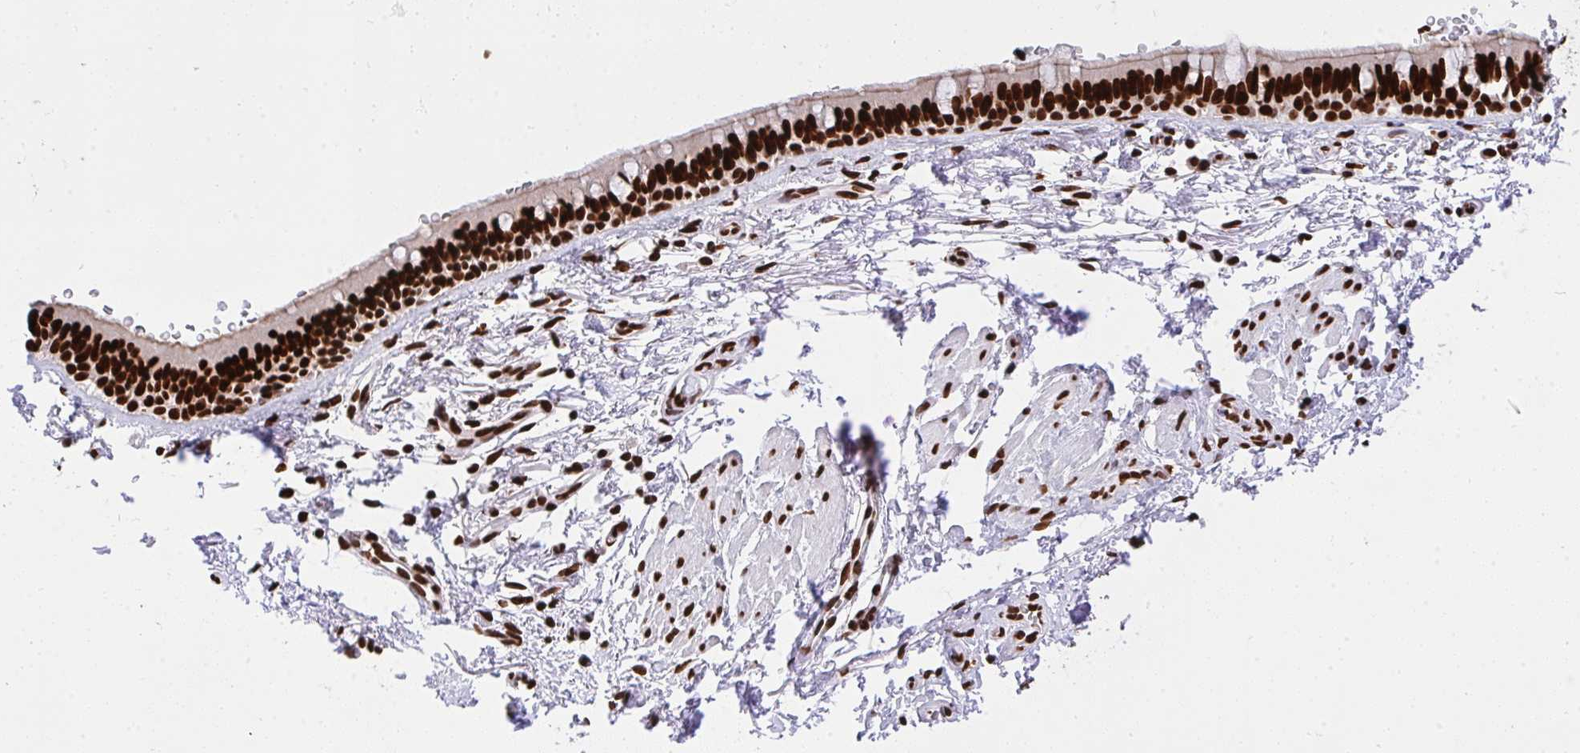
{"staining": {"intensity": "strong", "quantity": ">75%", "location": "nuclear"}, "tissue": "bronchus", "cell_type": "Respiratory epithelial cells", "image_type": "normal", "snomed": [{"axis": "morphology", "description": "Normal tissue, NOS"}, {"axis": "topography", "description": "Lymph node"}, {"axis": "topography", "description": "Cartilage tissue"}, {"axis": "topography", "description": "Bronchus"}], "caption": "The image displays a brown stain indicating the presence of a protein in the nuclear of respiratory epithelial cells in bronchus.", "gene": "HNRNPL", "patient": {"sex": "female", "age": 70}}